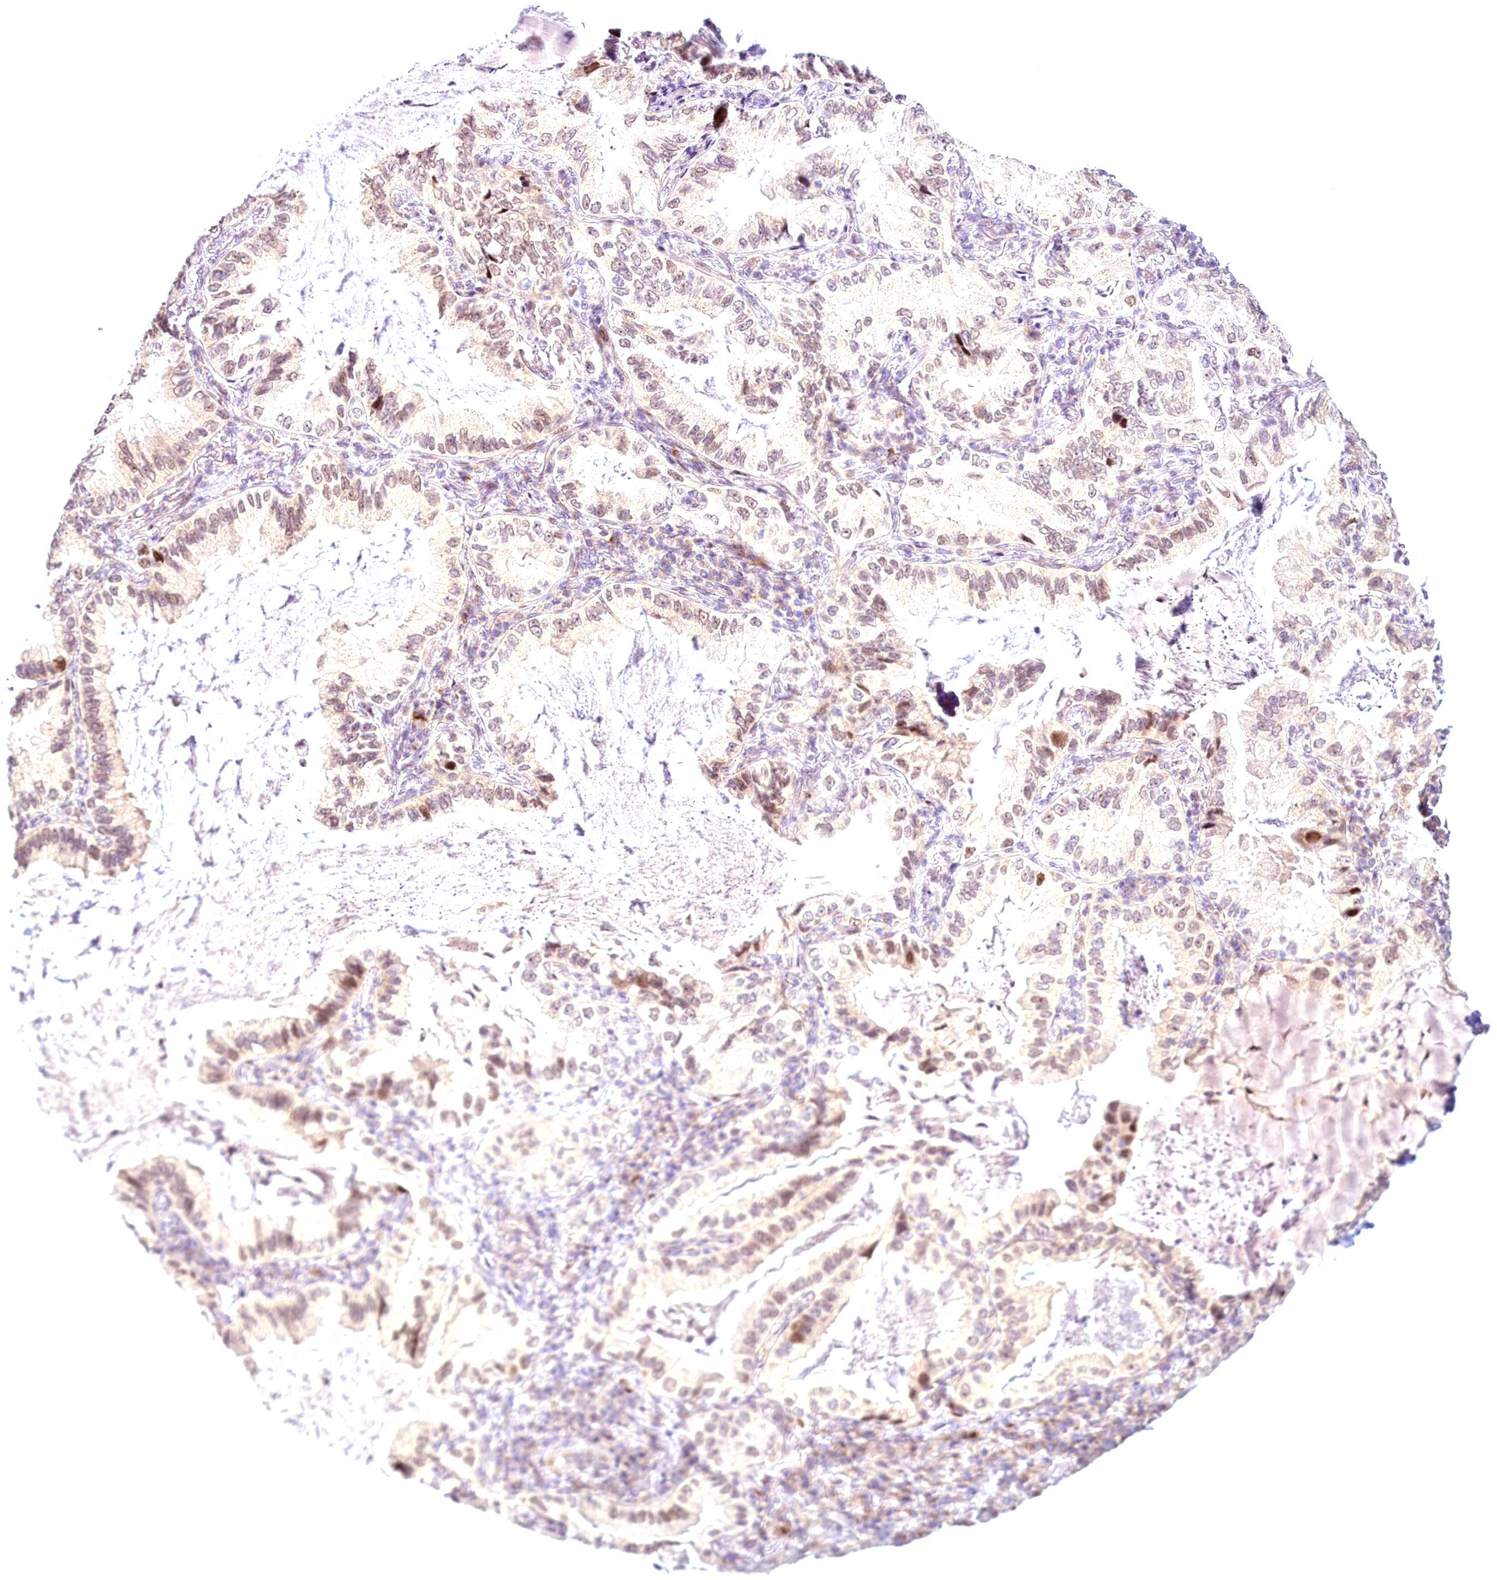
{"staining": {"intensity": "weak", "quantity": ">75%", "location": "nuclear"}, "tissue": "lung cancer", "cell_type": "Tumor cells", "image_type": "cancer", "snomed": [{"axis": "morphology", "description": "Adenocarcinoma, NOS"}, {"axis": "topography", "description": "Lung"}], "caption": "A histopathology image showing weak nuclear positivity in about >75% of tumor cells in adenocarcinoma (lung), as visualized by brown immunohistochemical staining.", "gene": "AP1M1", "patient": {"sex": "female", "age": 69}}